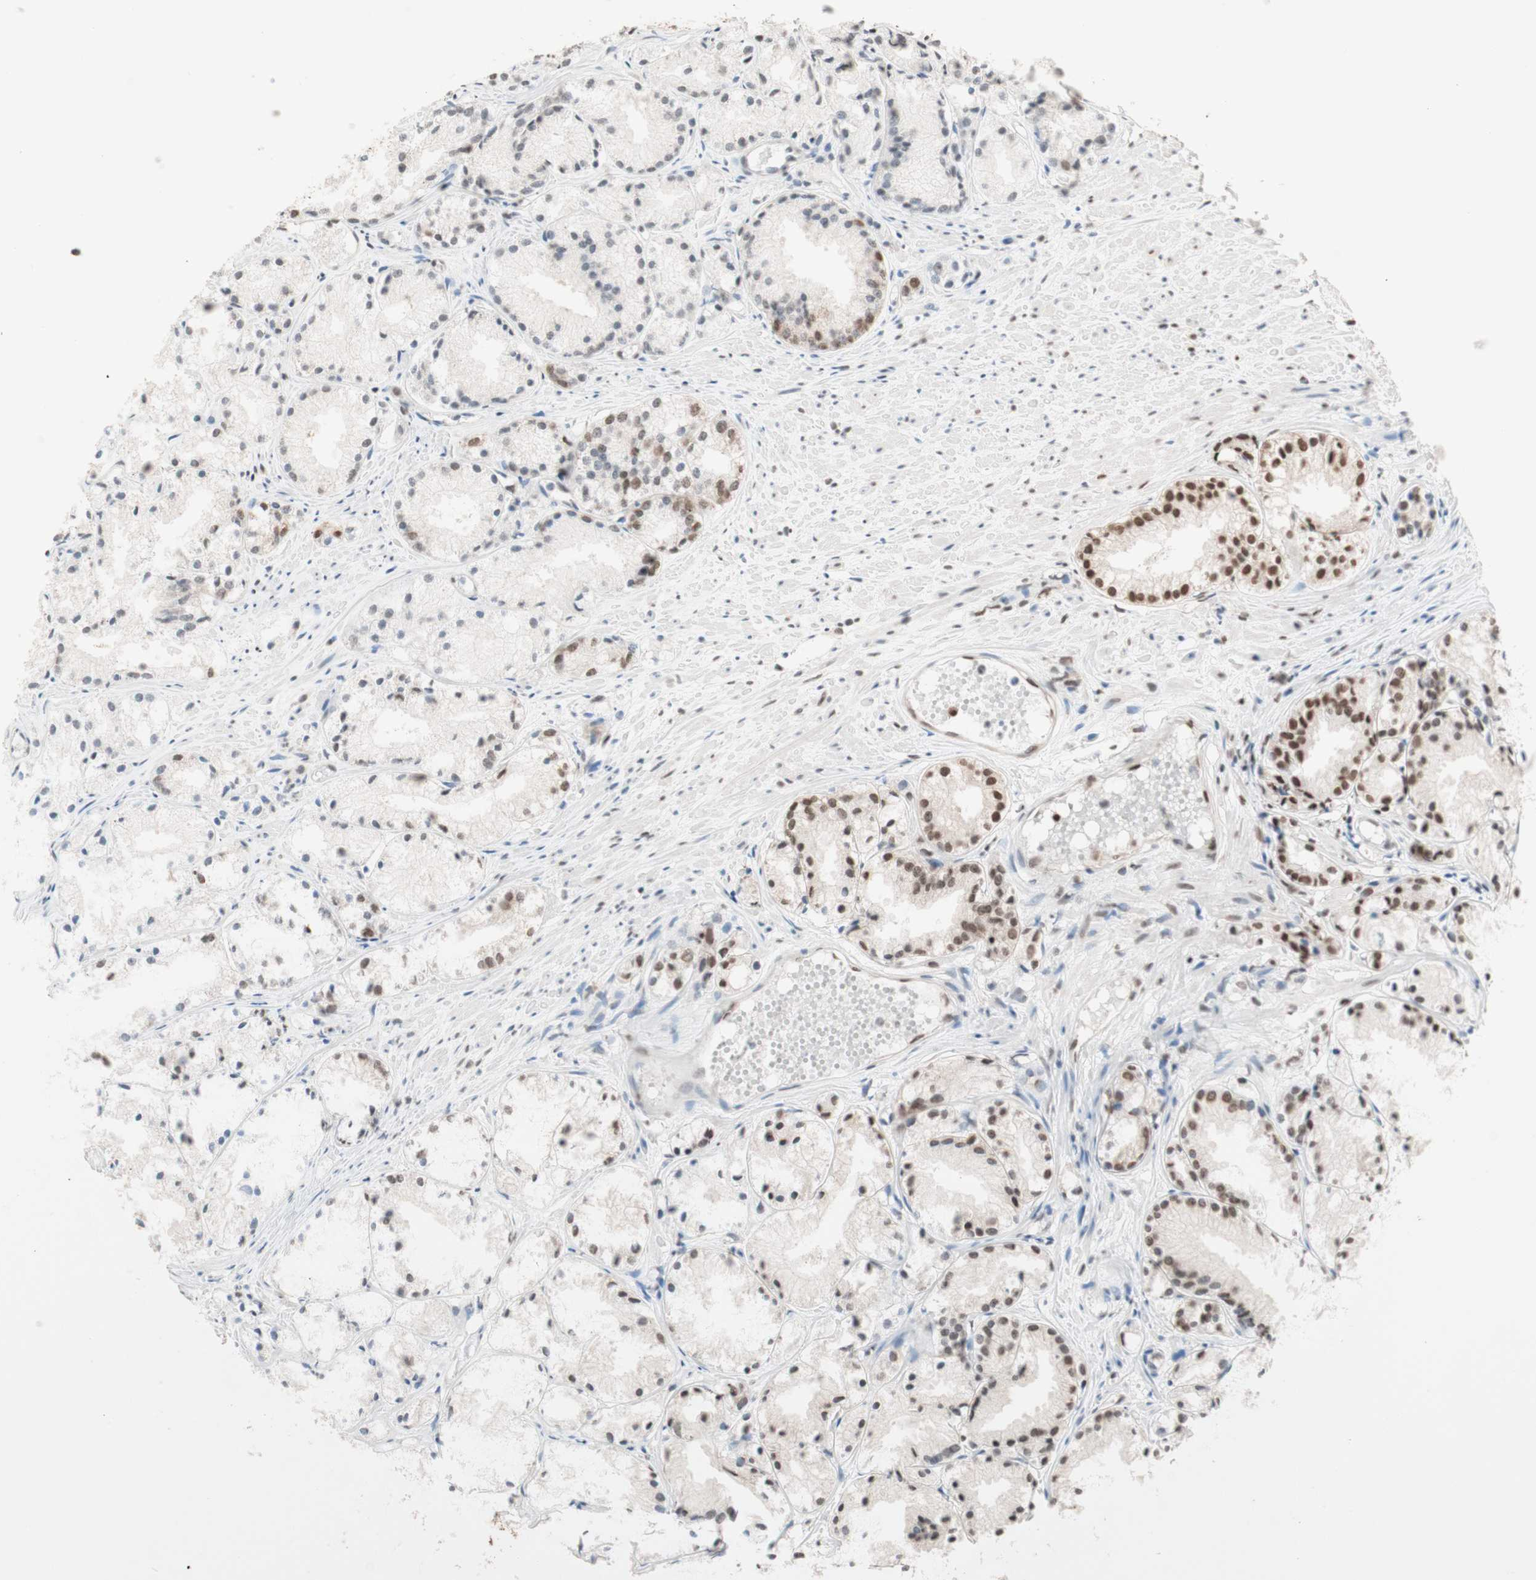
{"staining": {"intensity": "strong", "quantity": "25%-75%", "location": "nuclear"}, "tissue": "prostate cancer", "cell_type": "Tumor cells", "image_type": "cancer", "snomed": [{"axis": "morphology", "description": "Adenocarcinoma, Low grade"}, {"axis": "topography", "description": "Prostate"}], "caption": "The photomicrograph shows a brown stain indicating the presence of a protein in the nuclear of tumor cells in low-grade adenocarcinoma (prostate).", "gene": "HNRNPA2B1", "patient": {"sex": "male", "age": 72}}